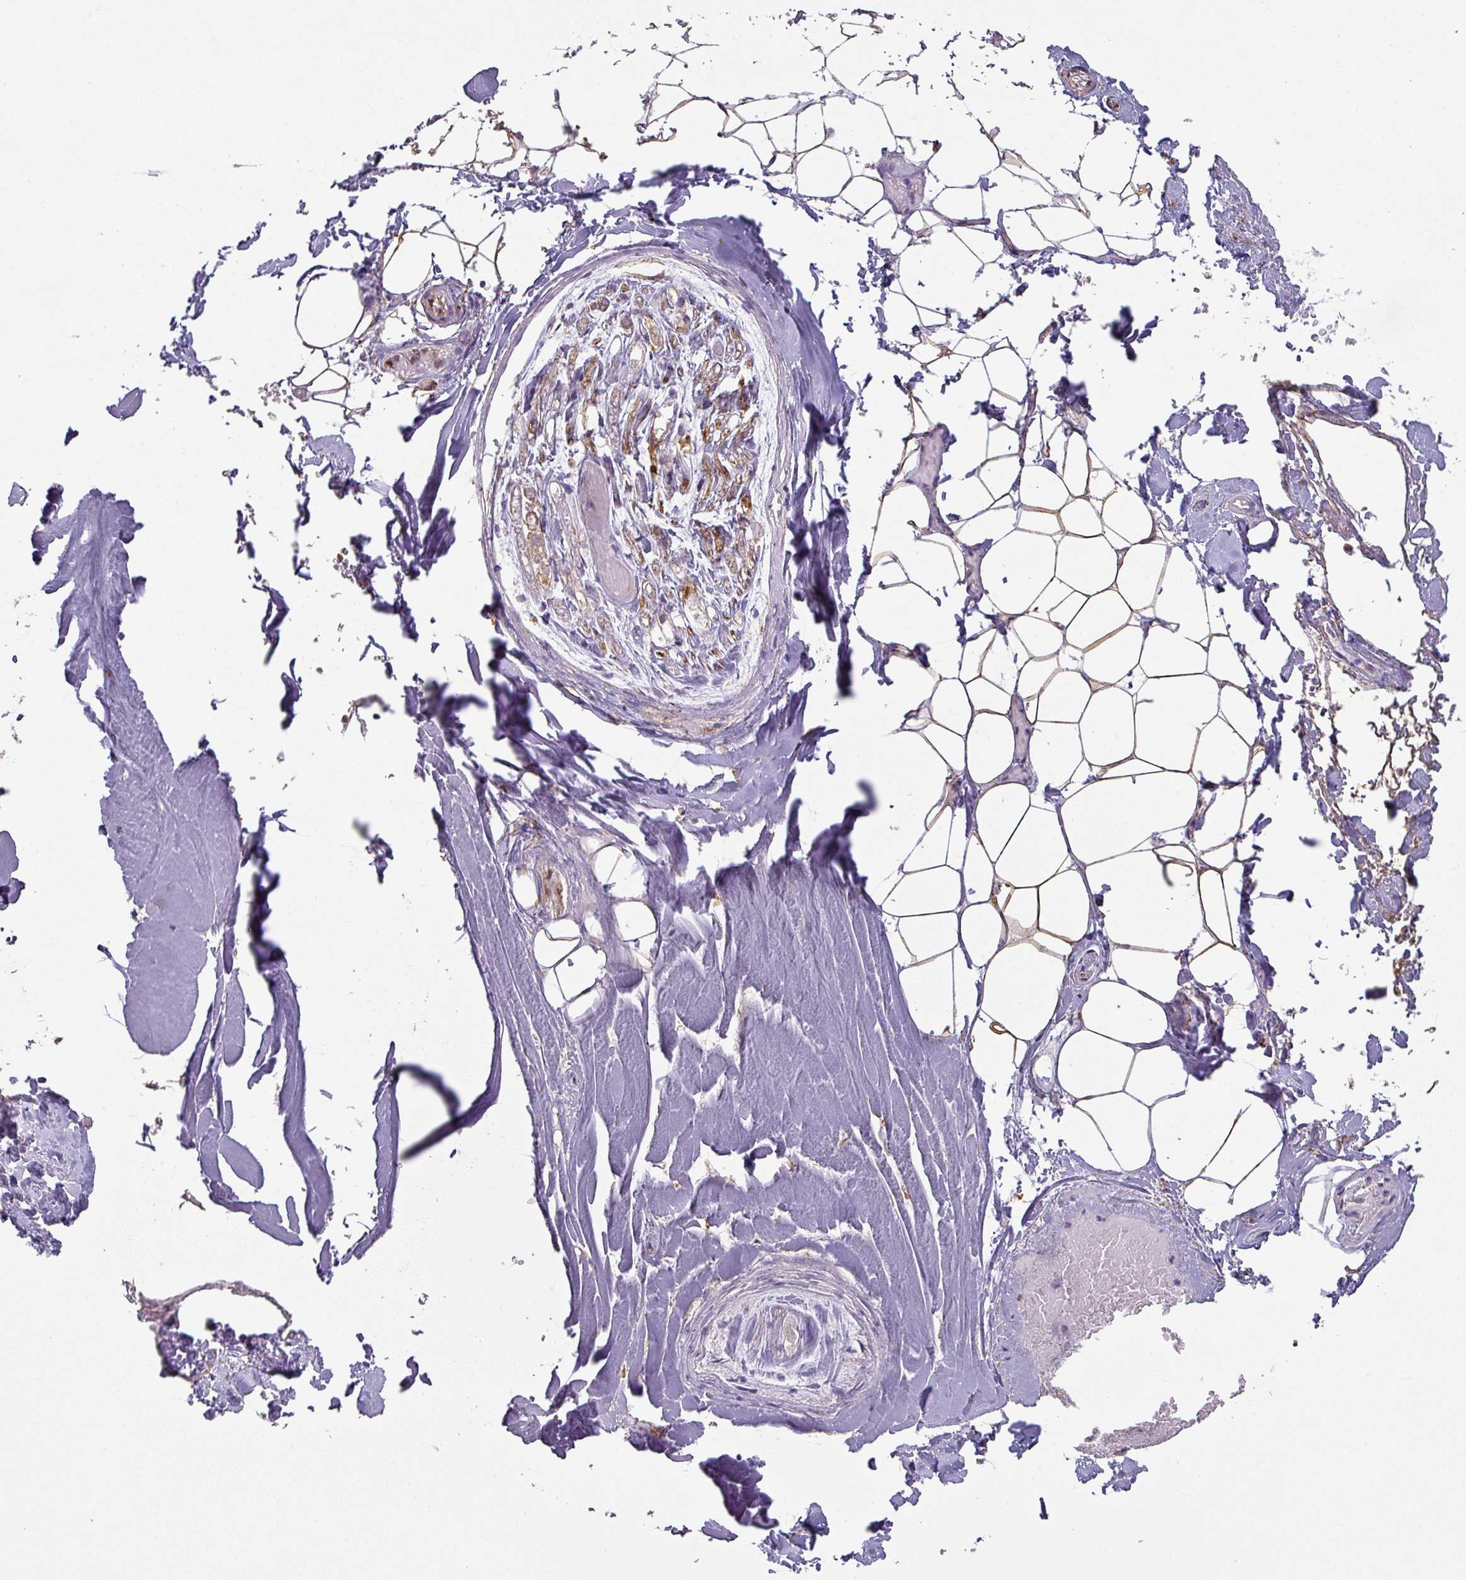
{"staining": {"intensity": "moderate", "quantity": "<25%", "location": "cytoplasmic/membranous"}, "tissue": "adipose tissue", "cell_type": "Adipocytes", "image_type": "normal", "snomed": [{"axis": "morphology", "description": "Normal tissue, NOS"}, {"axis": "topography", "description": "Peripheral nerve tissue"}], "caption": "IHC image of unremarkable adipose tissue: adipose tissue stained using IHC displays low levels of moderate protein expression localized specifically in the cytoplasmic/membranous of adipocytes, appearing as a cytoplasmic/membranous brown color.", "gene": "ZNF280C", "patient": {"sex": "male", "age": 74}}